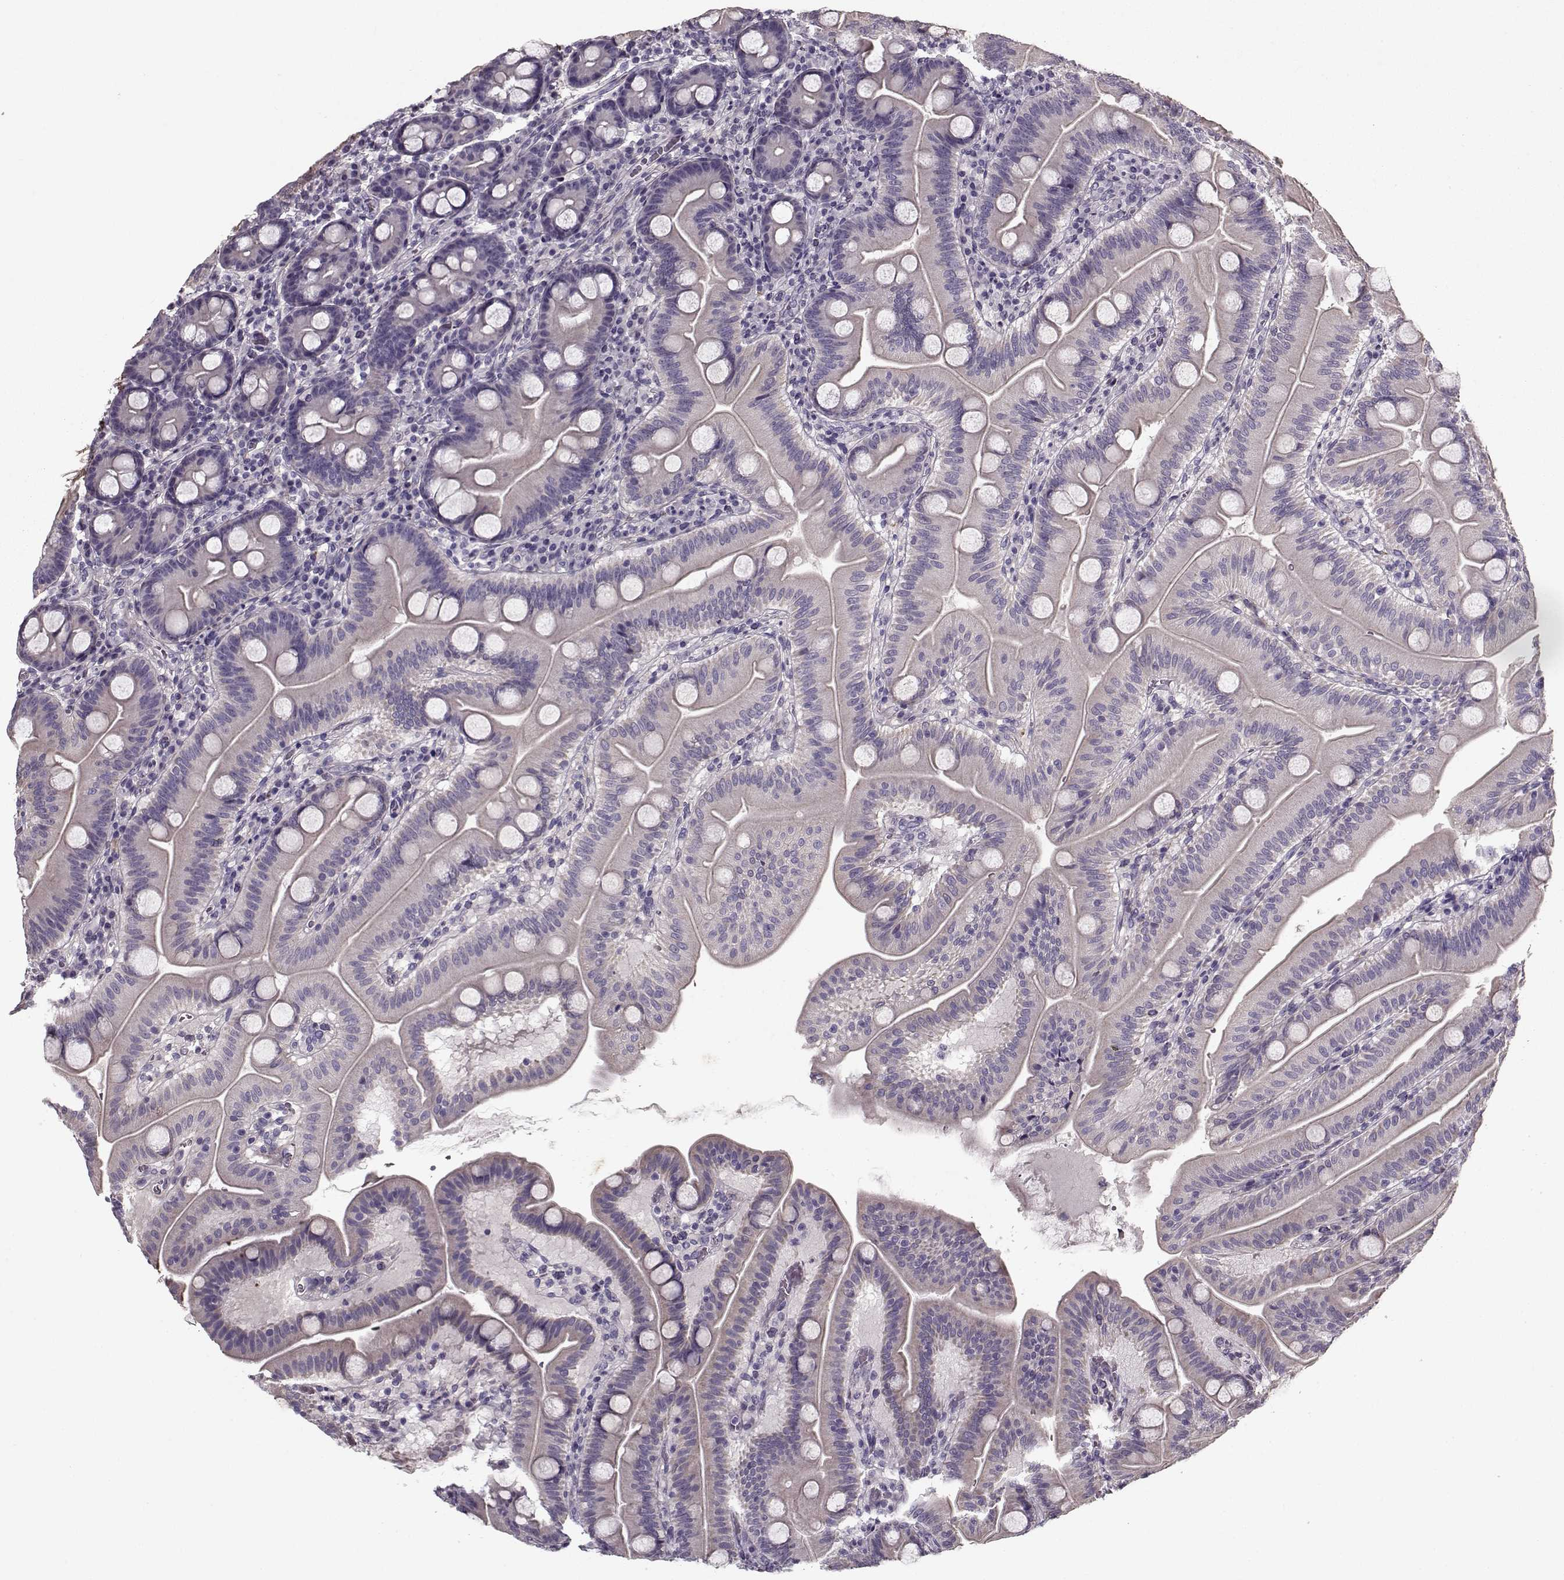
{"staining": {"intensity": "negative", "quantity": "none", "location": "none"}, "tissue": "duodenum", "cell_type": "Glandular cells", "image_type": "normal", "snomed": [{"axis": "morphology", "description": "Normal tissue, NOS"}, {"axis": "topography", "description": "Duodenum"}], "caption": "Human duodenum stained for a protein using immunohistochemistry (IHC) displays no staining in glandular cells.", "gene": "LUM", "patient": {"sex": "male", "age": 59}}